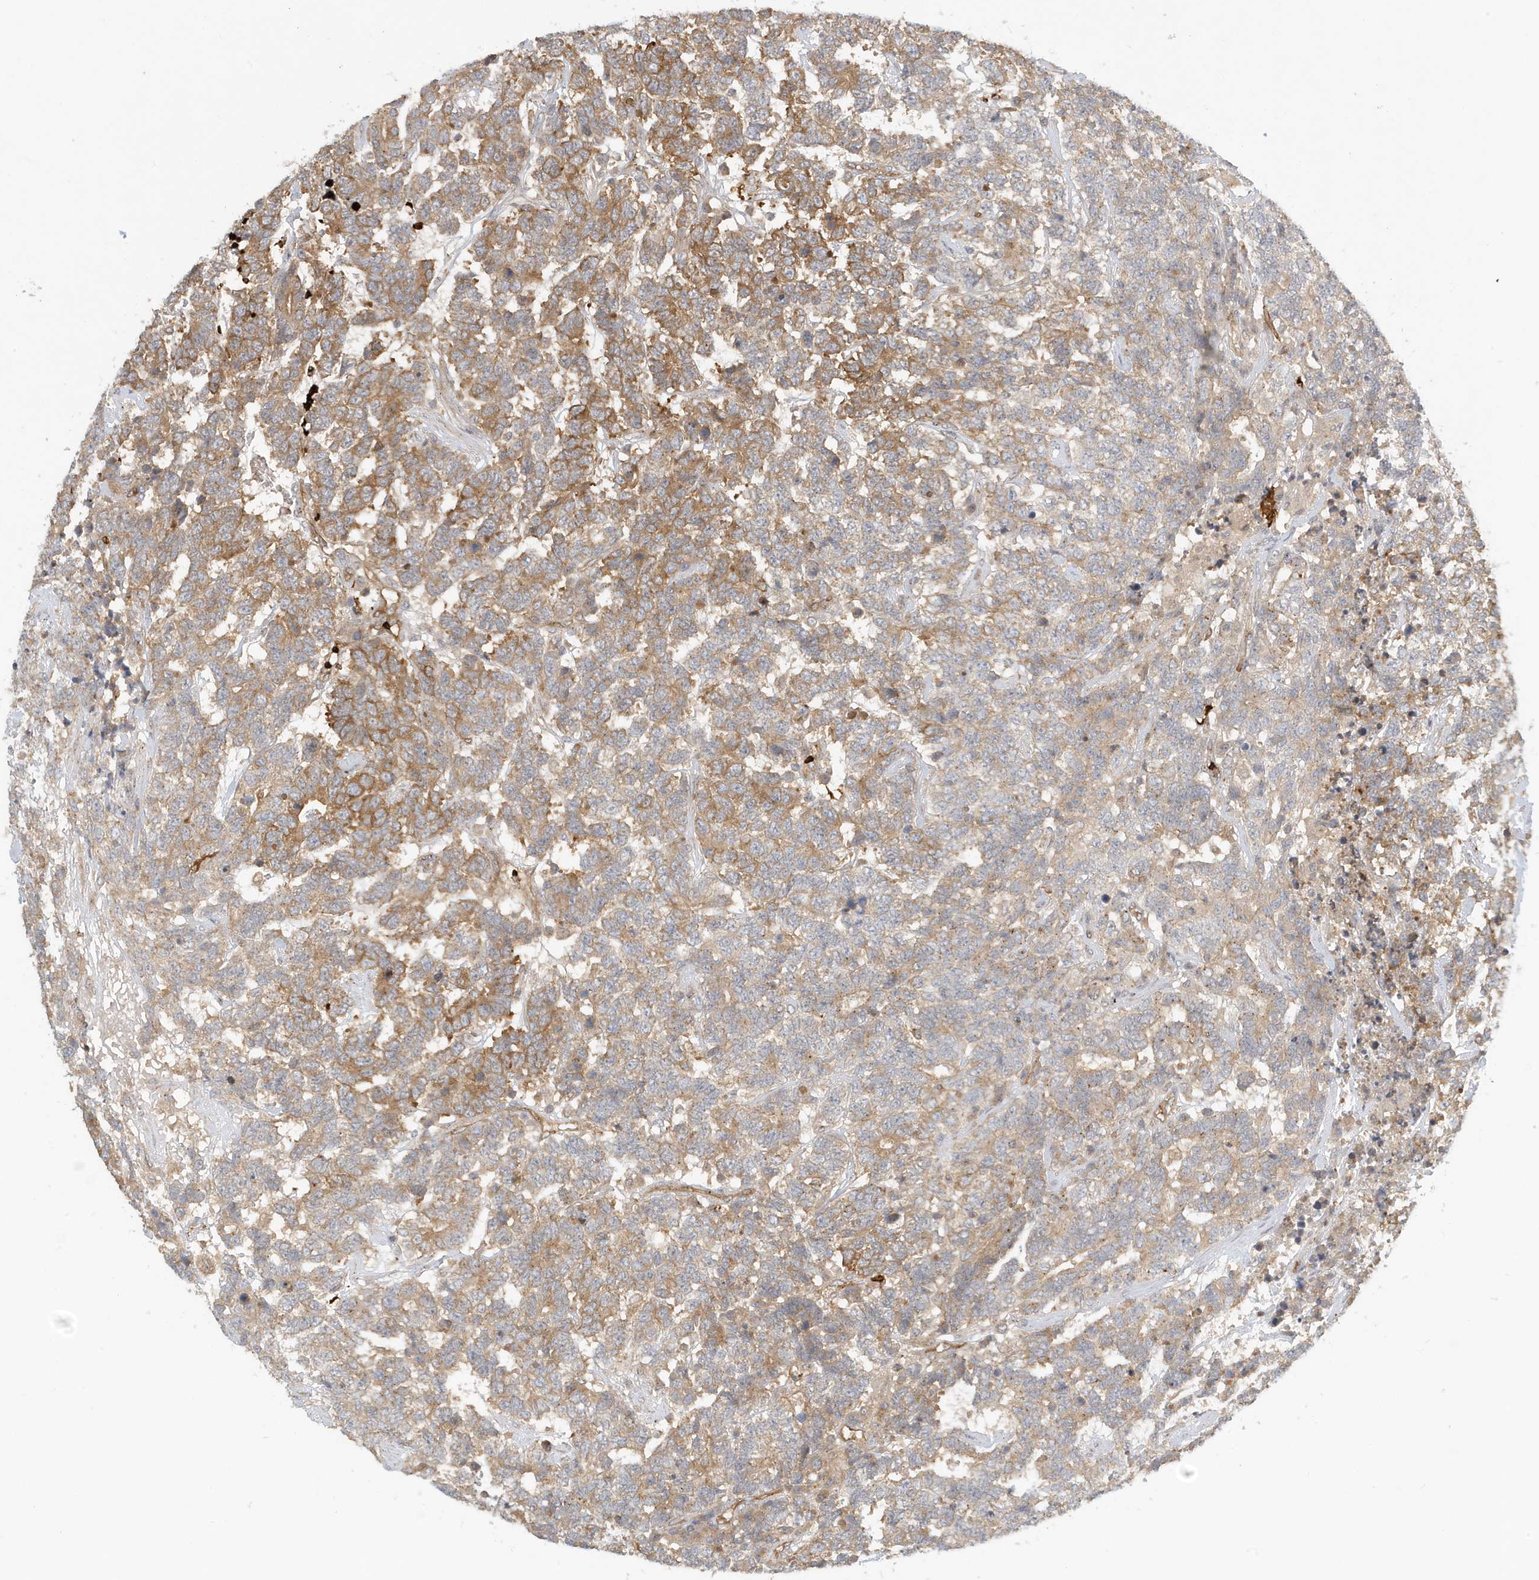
{"staining": {"intensity": "moderate", "quantity": "25%-75%", "location": "cytoplasmic/membranous"}, "tissue": "testis cancer", "cell_type": "Tumor cells", "image_type": "cancer", "snomed": [{"axis": "morphology", "description": "Carcinoma, Embryonal, NOS"}, {"axis": "topography", "description": "Testis"}], "caption": "Human testis cancer (embryonal carcinoma) stained for a protein (brown) shows moderate cytoplasmic/membranous positive positivity in approximately 25%-75% of tumor cells.", "gene": "FYCO1", "patient": {"sex": "male", "age": 26}}